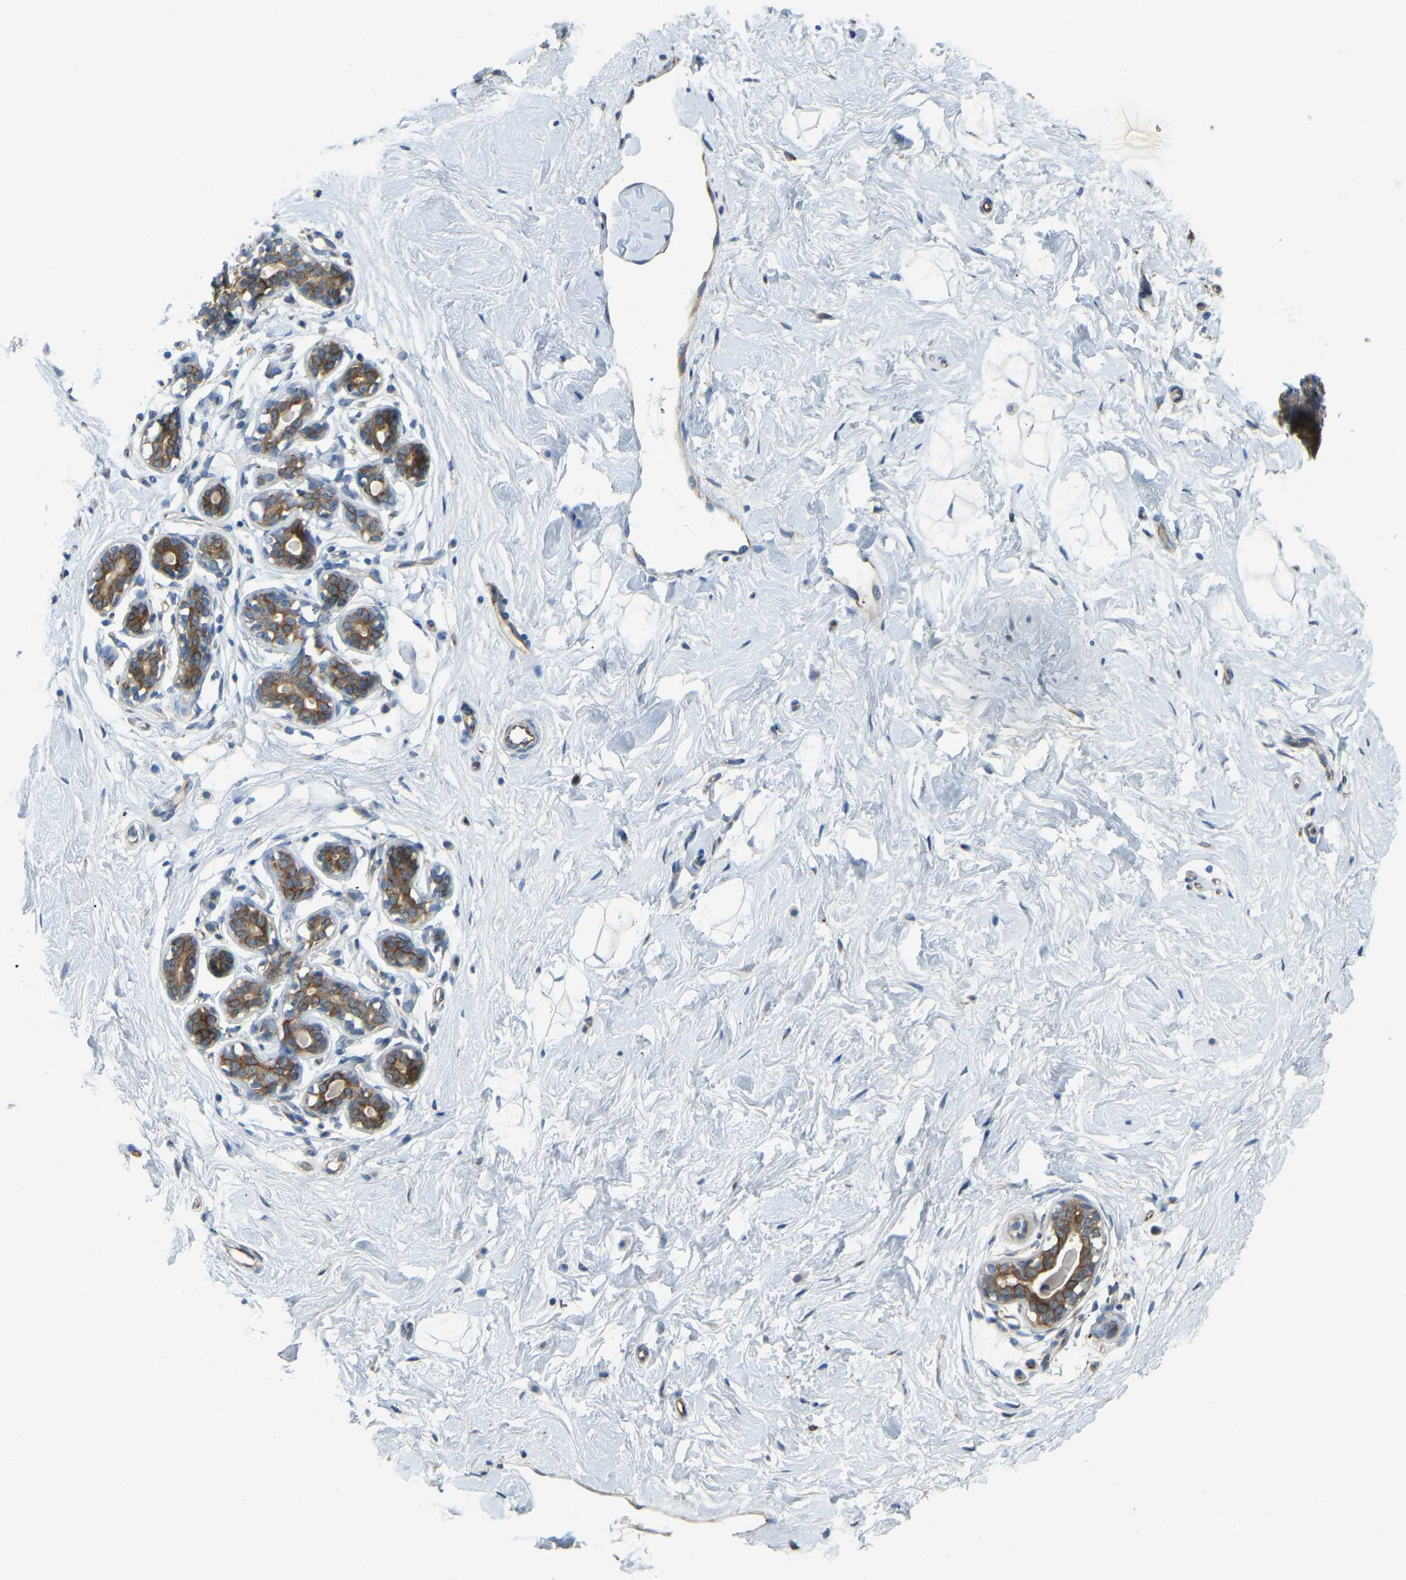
{"staining": {"intensity": "negative", "quantity": "none", "location": "none"}, "tissue": "breast", "cell_type": "Adipocytes", "image_type": "normal", "snomed": [{"axis": "morphology", "description": "Normal tissue, NOS"}, {"axis": "topography", "description": "Breast"}], "caption": "A micrograph of human breast is negative for staining in adipocytes. (DAB (3,3'-diaminobenzidine) immunohistochemistry visualized using brightfield microscopy, high magnification).", "gene": "NME8", "patient": {"sex": "female", "age": 23}}